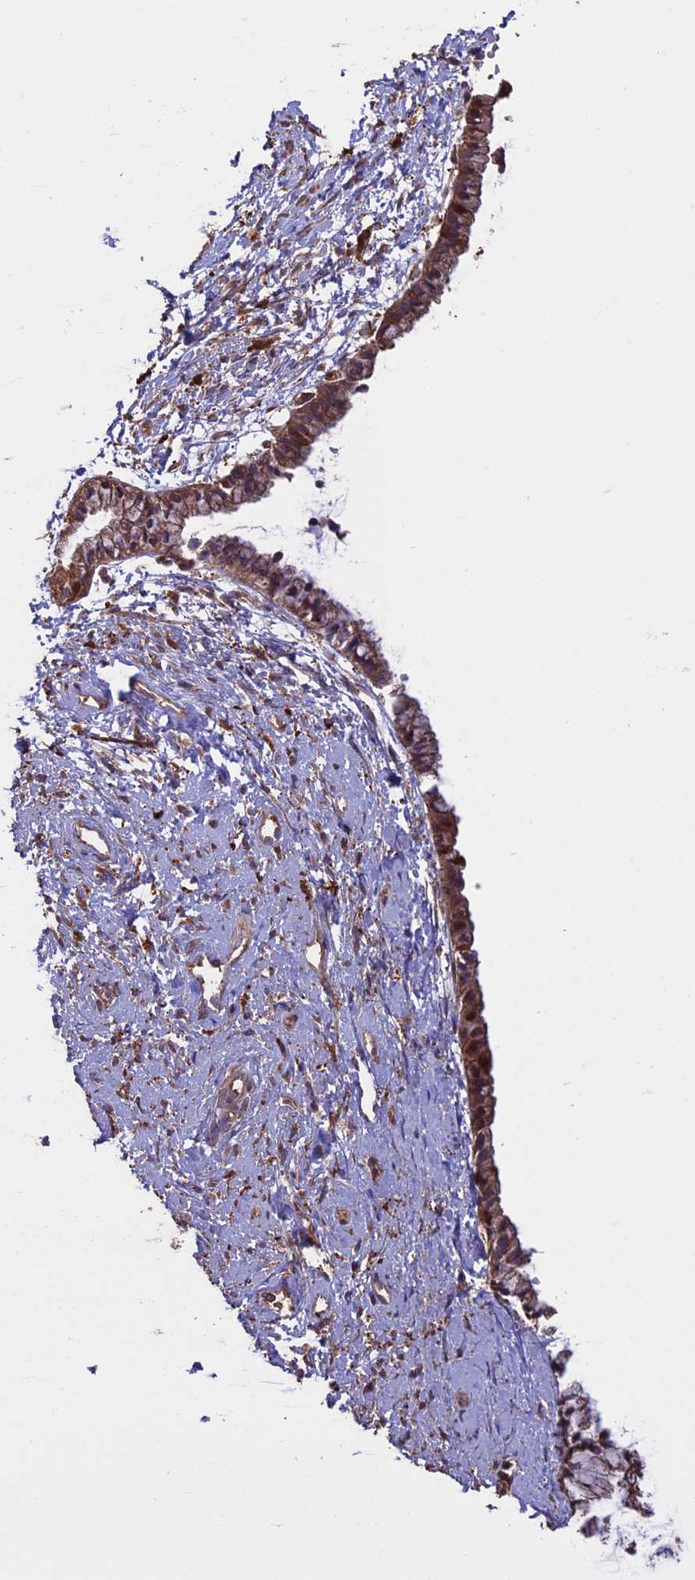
{"staining": {"intensity": "moderate", "quantity": ">75%", "location": "cytoplasmic/membranous,nuclear"}, "tissue": "cervix", "cell_type": "Glandular cells", "image_type": "normal", "snomed": [{"axis": "morphology", "description": "Normal tissue, NOS"}, {"axis": "topography", "description": "Cervix"}], "caption": "Glandular cells display moderate cytoplasmic/membranous,nuclear positivity in approximately >75% of cells in unremarkable cervix.", "gene": "VWA3A", "patient": {"sex": "female", "age": 57}}